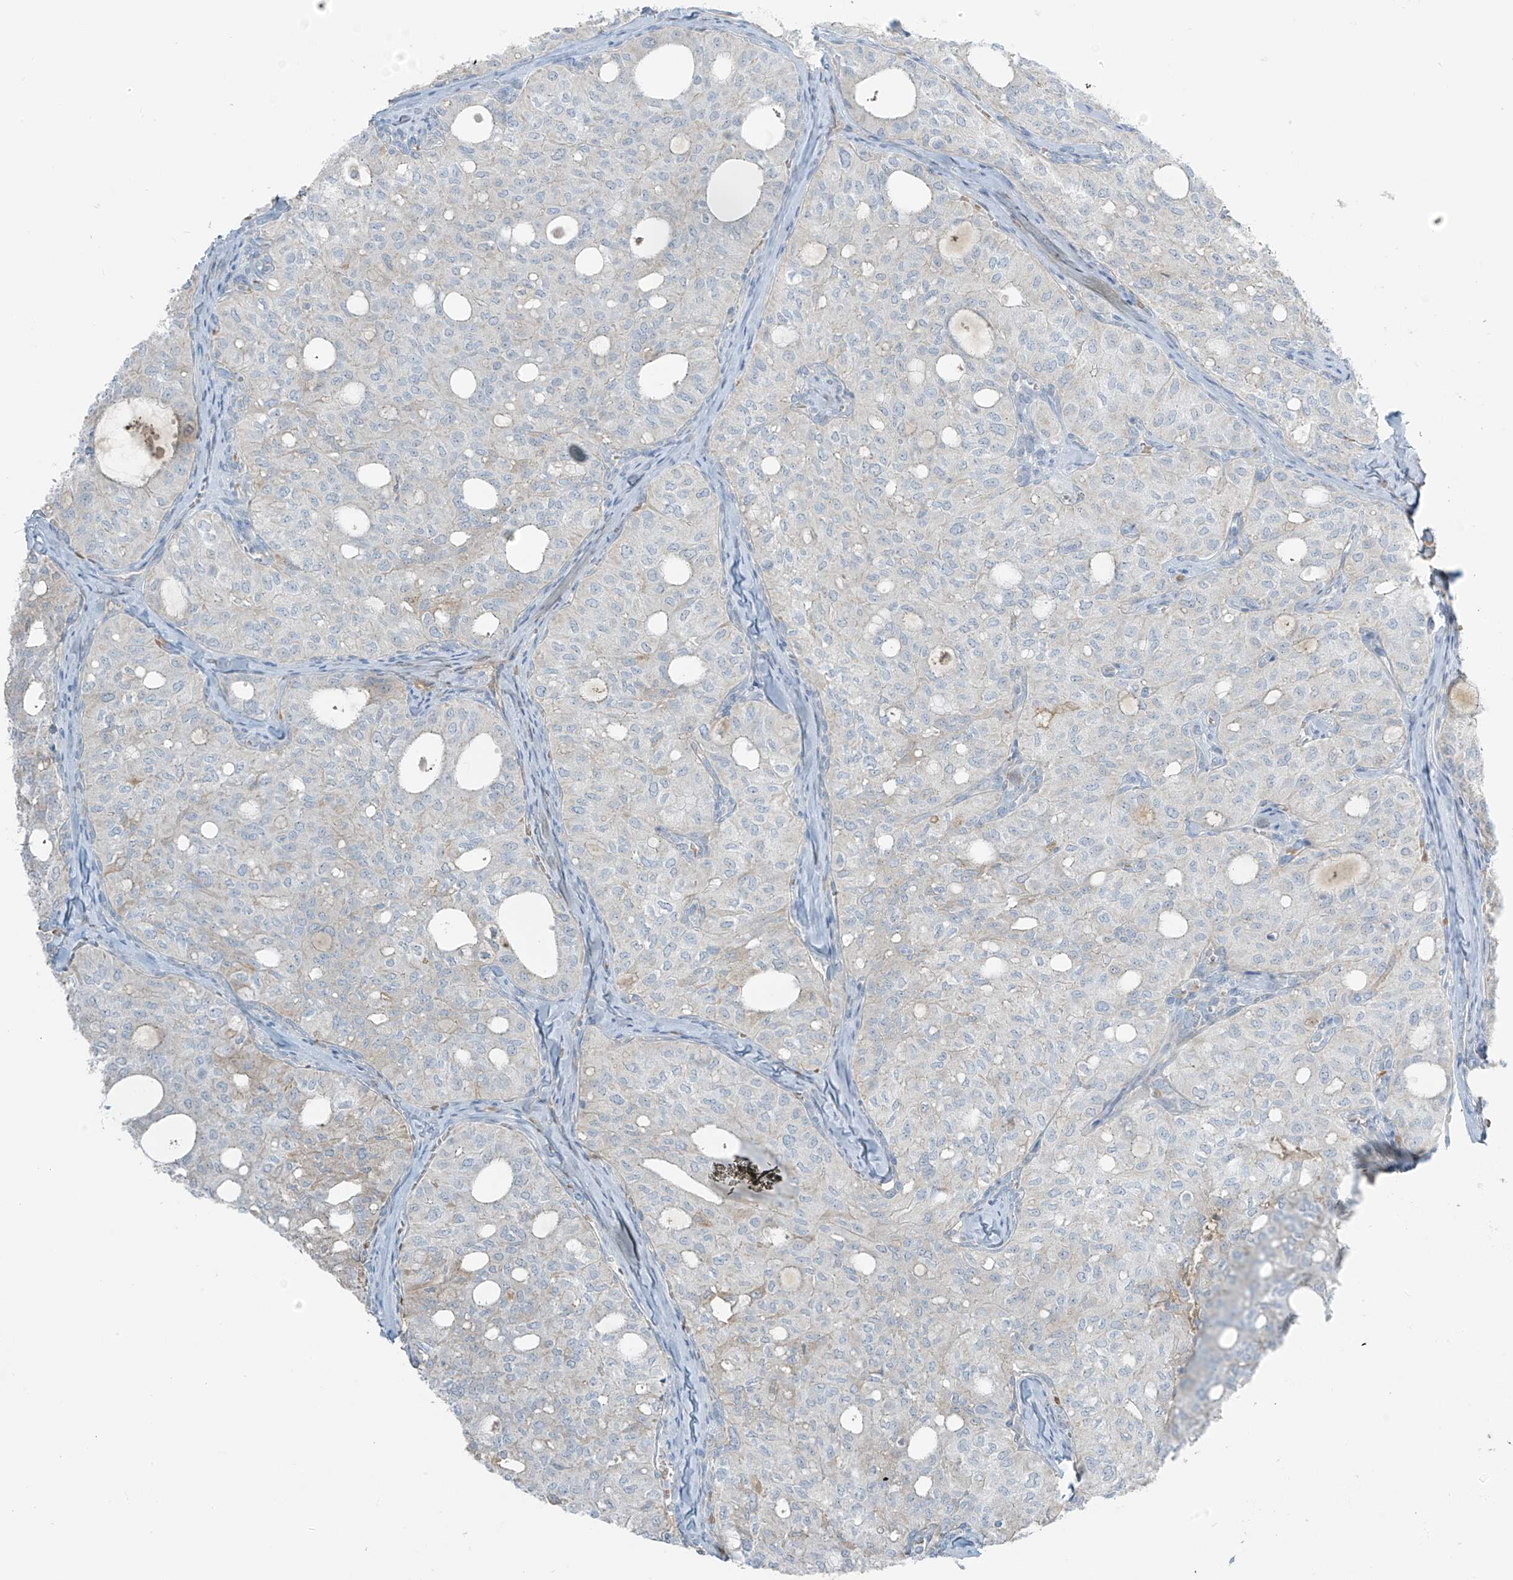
{"staining": {"intensity": "negative", "quantity": "none", "location": "none"}, "tissue": "thyroid cancer", "cell_type": "Tumor cells", "image_type": "cancer", "snomed": [{"axis": "morphology", "description": "Follicular adenoma carcinoma, NOS"}, {"axis": "topography", "description": "Thyroid gland"}], "caption": "A micrograph of human thyroid cancer is negative for staining in tumor cells.", "gene": "FAM131C", "patient": {"sex": "male", "age": 75}}